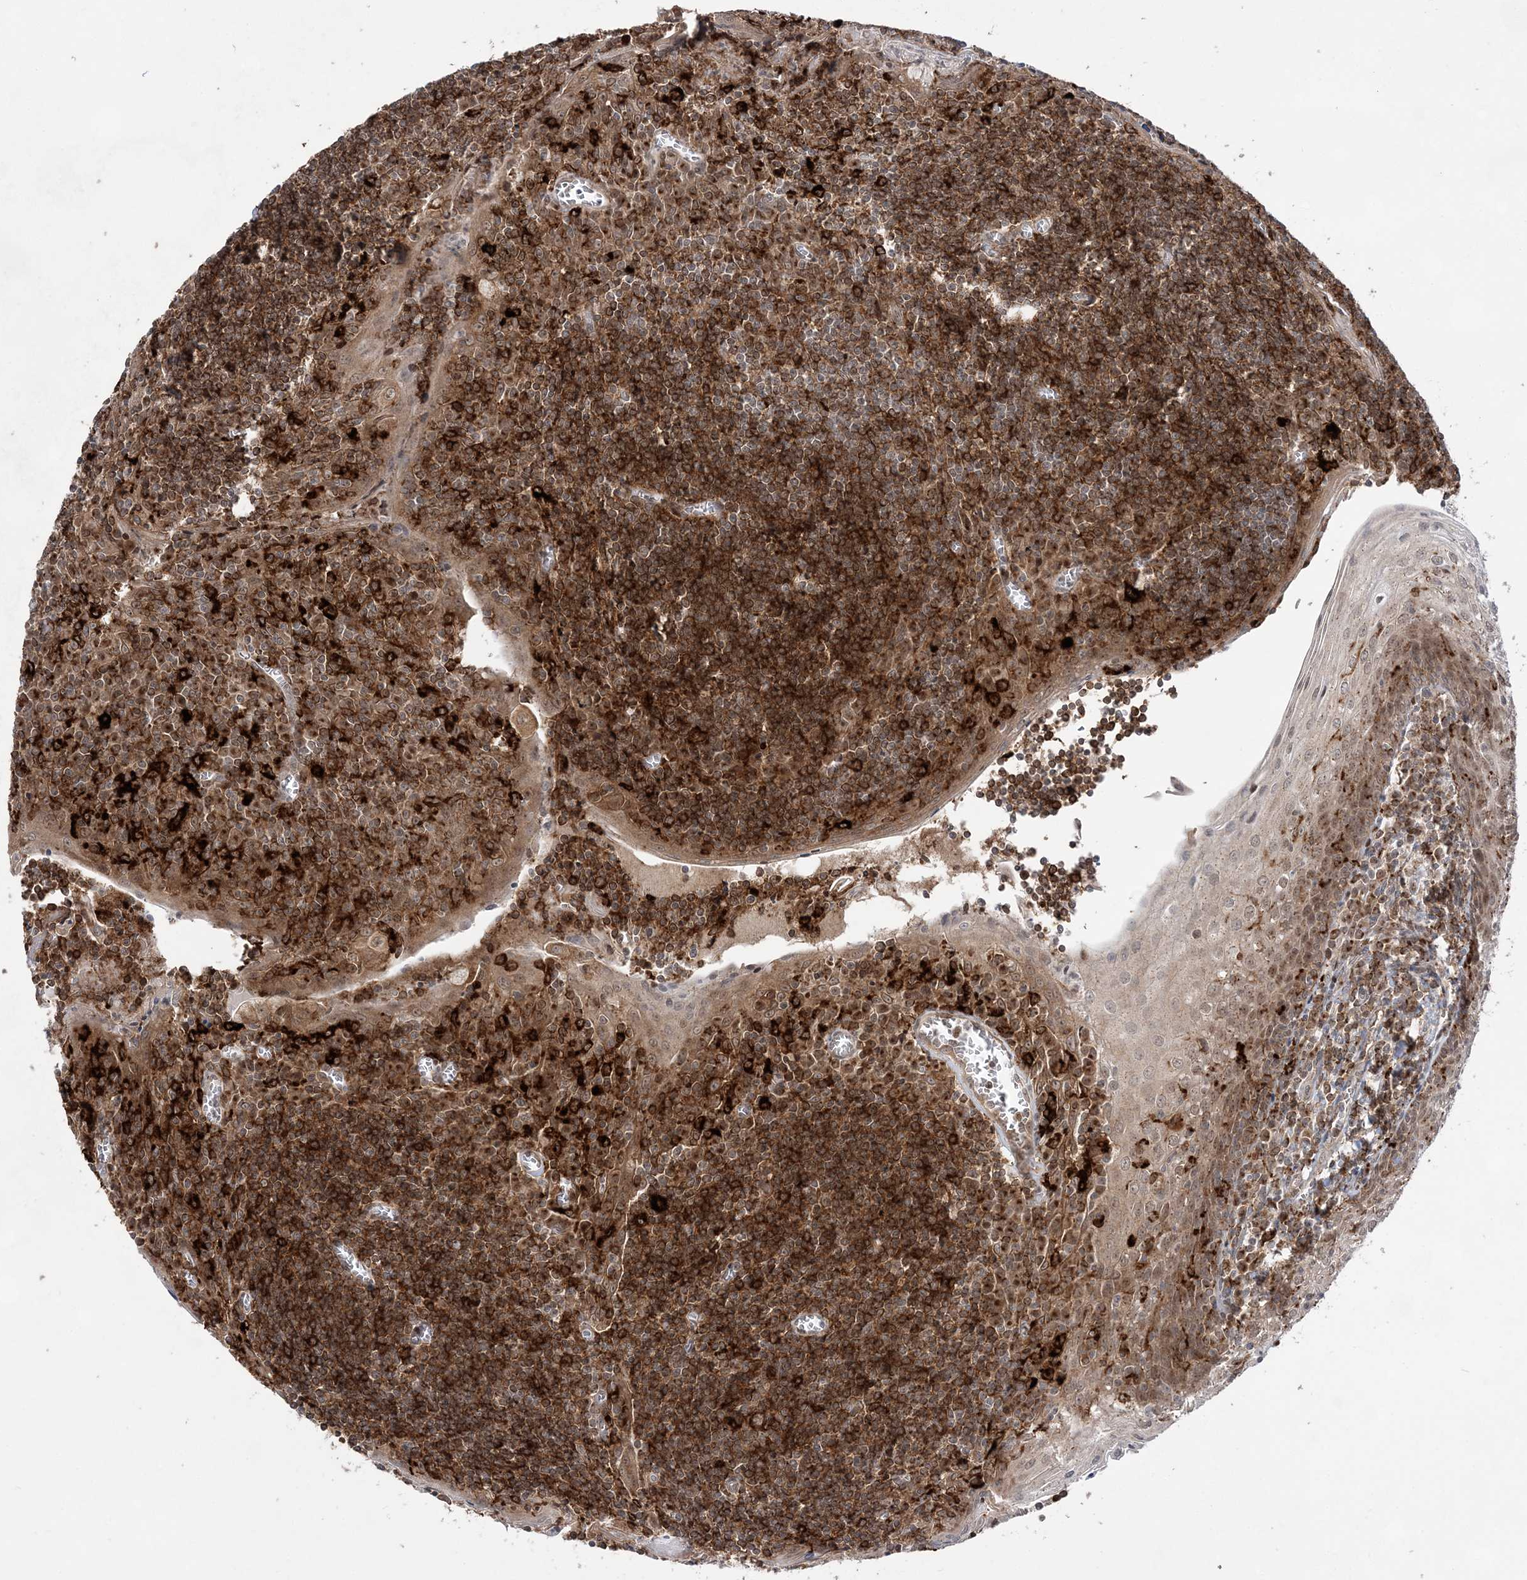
{"staining": {"intensity": "weak", "quantity": "25%-75%", "location": "cytoplasmic/membranous"}, "tissue": "tonsil", "cell_type": "Germinal center cells", "image_type": "normal", "snomed": [{"axis": "morphology", "description": "Normal tissue, NOS"}, {"axis": "topography", "description": "Tonsil"}], "caption": "Weak cytoplasmic/membranous expression is seen in approximately 25%-75% of germinal center cells in benign tonsil.", "gene": "ANAPC15", "patient": {"sex": "male", "age": 27}}